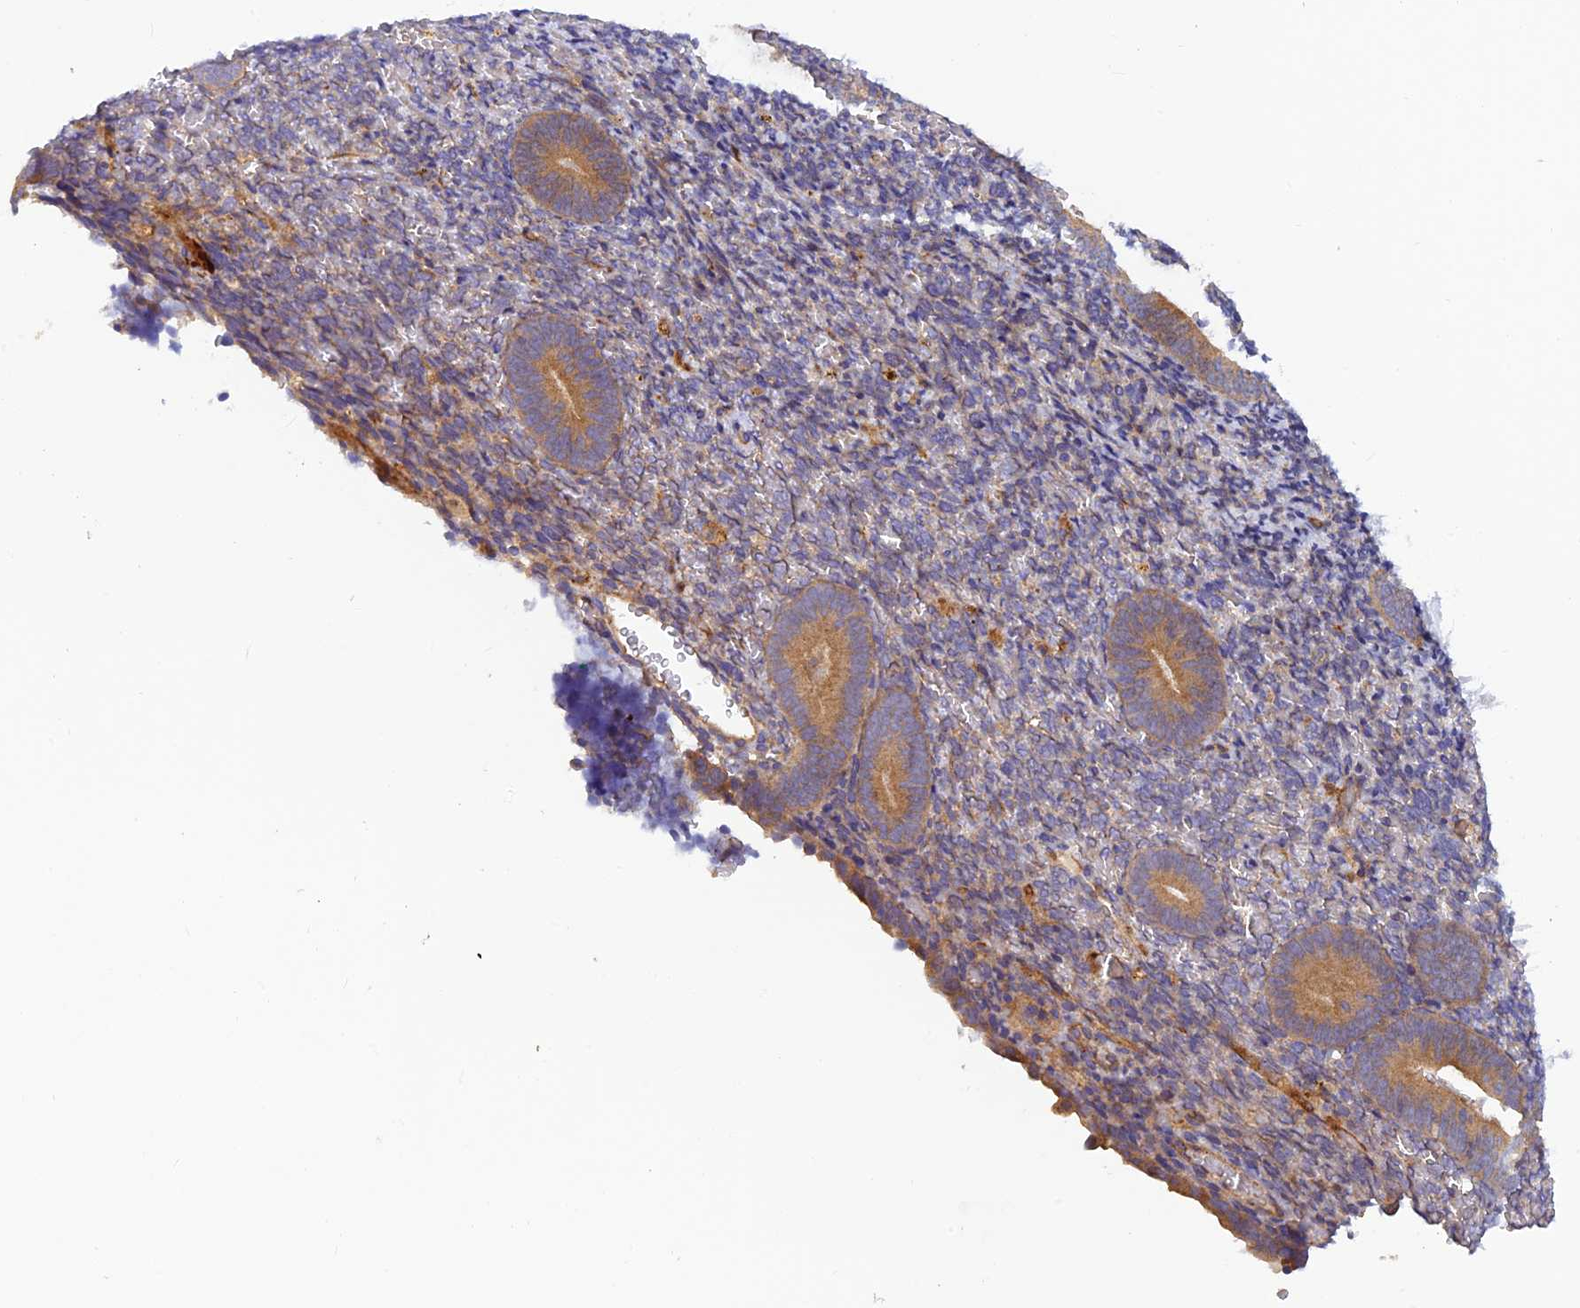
{"staining": {"intensity": "weak", "quantity": "<25%", "location": "cytoplasmic/membranous"}, "tissue": "endometrium", "cell_type": "Cells in endometrial stroma", "image_type": "normal", "snomed": [{"axis": "morphology", "description": "Normal tissue, NOS"}, {"axis": "topography", "description": "Endometrium"}], "caption": "There is no significant positivity in cells in endometrial stroma of endometrium. (DAB (3,3'-diaminobenzidine) immunohistochemistry (IHC) visualized using brightfield microscopy, high magnification).", "gene": "ADAMTS15", "patient": {"sex": "female", "age": 51}}